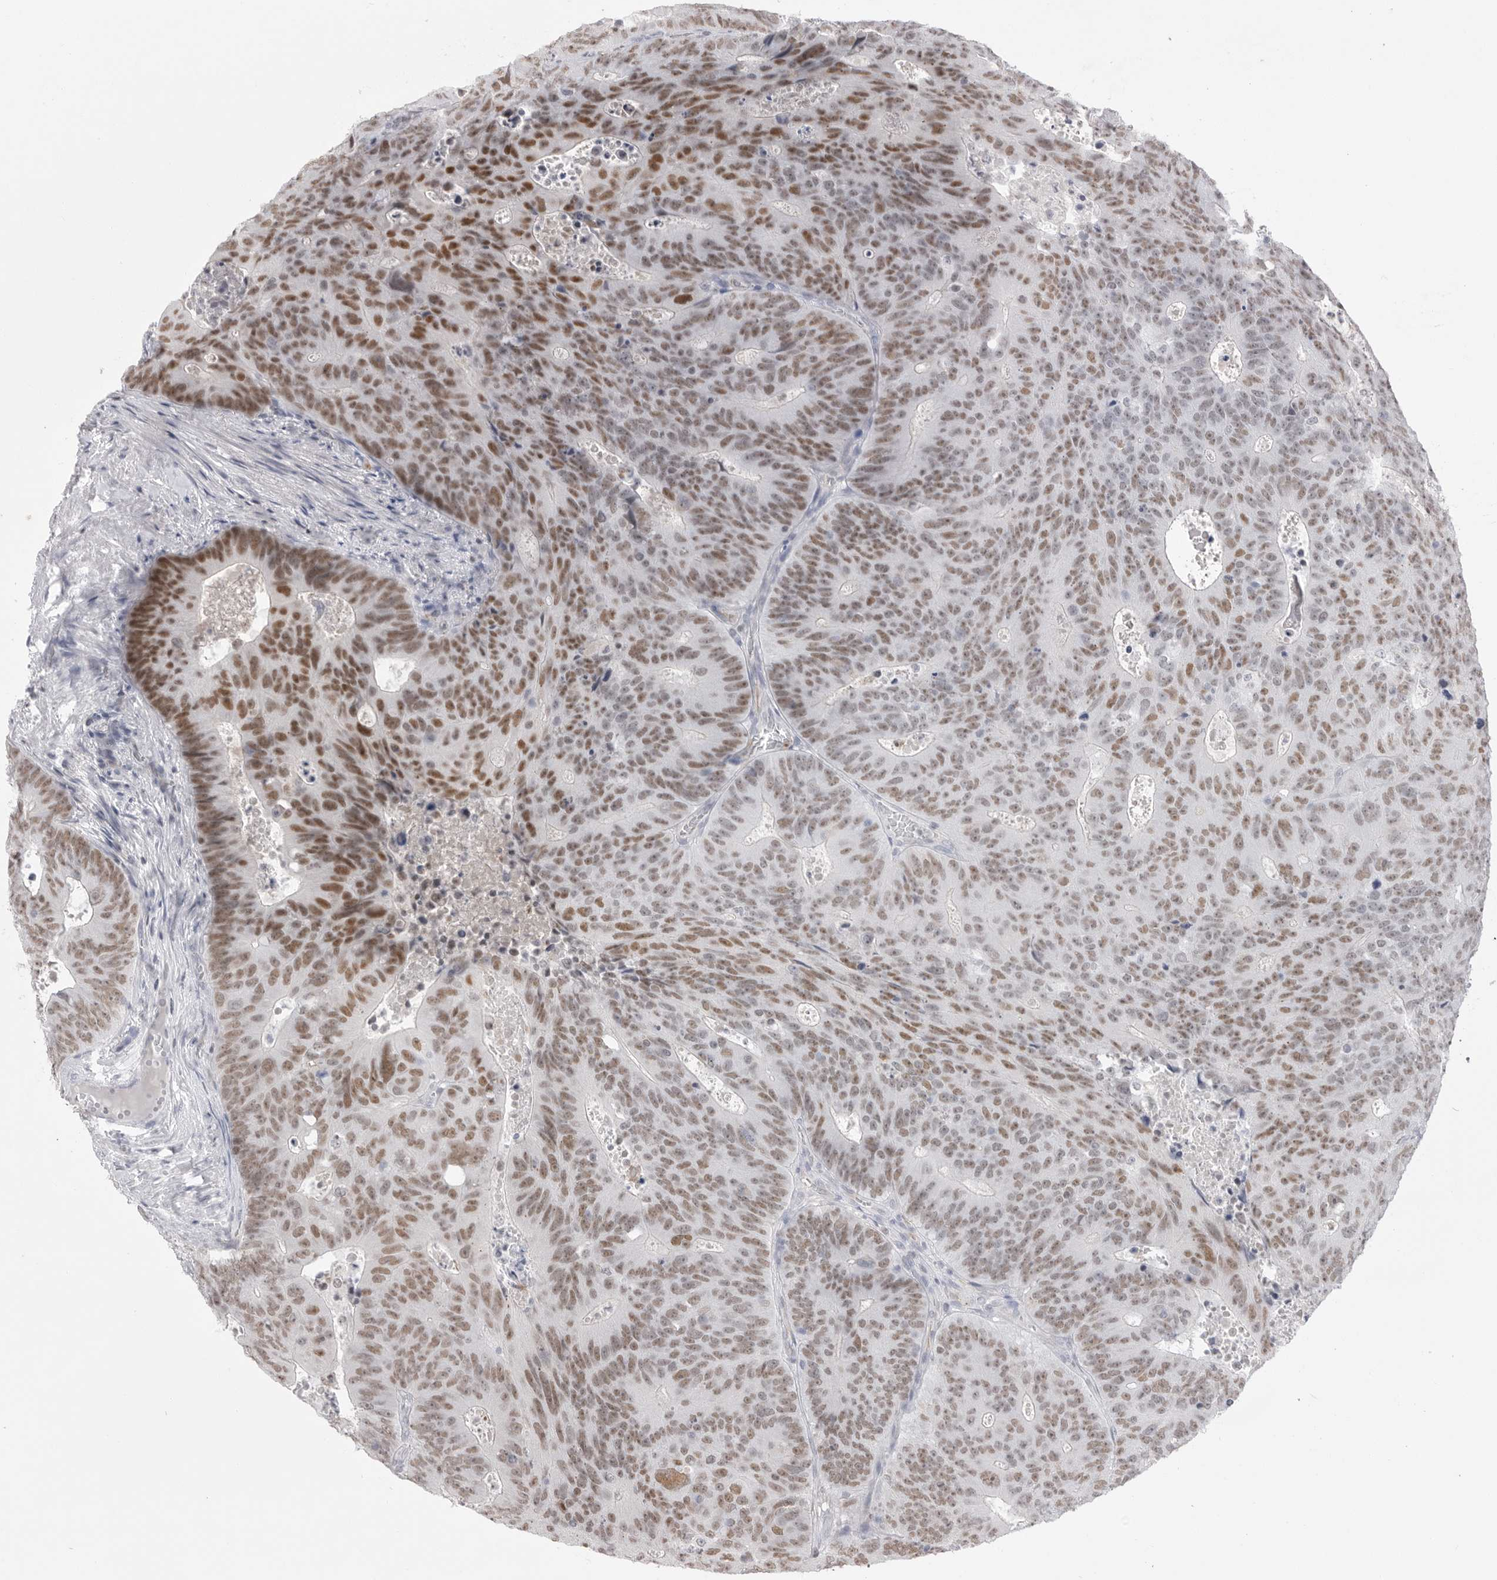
{"staining": {"intensity": "moderate", "quantity": ">75%", "location": "nuclear"}, "tissue": "colorectal cancer", "cell_type": "Tumor cells", "image_type": "cancer", "snomed": [{"axis": "morphology", "description": "Adenocarcinoma, NOS"}, {"axis": "topography", "description": "Colon"}], "caption": "High-power microscopy captured an immunohistochemistry photomicrograph of colorectal cancer, revealing moderate nuclear expression in approximately >75% of tumor cells. The staining was performed using DAB (3,3'-diaminobenzidine) to visualize the protein expression in brown, while the nuclei were stained in blue with hematoxylin (Magnification: 20x).", "gene": "ZBTB7B", "patient": {"sex": "male", "age": 87}}